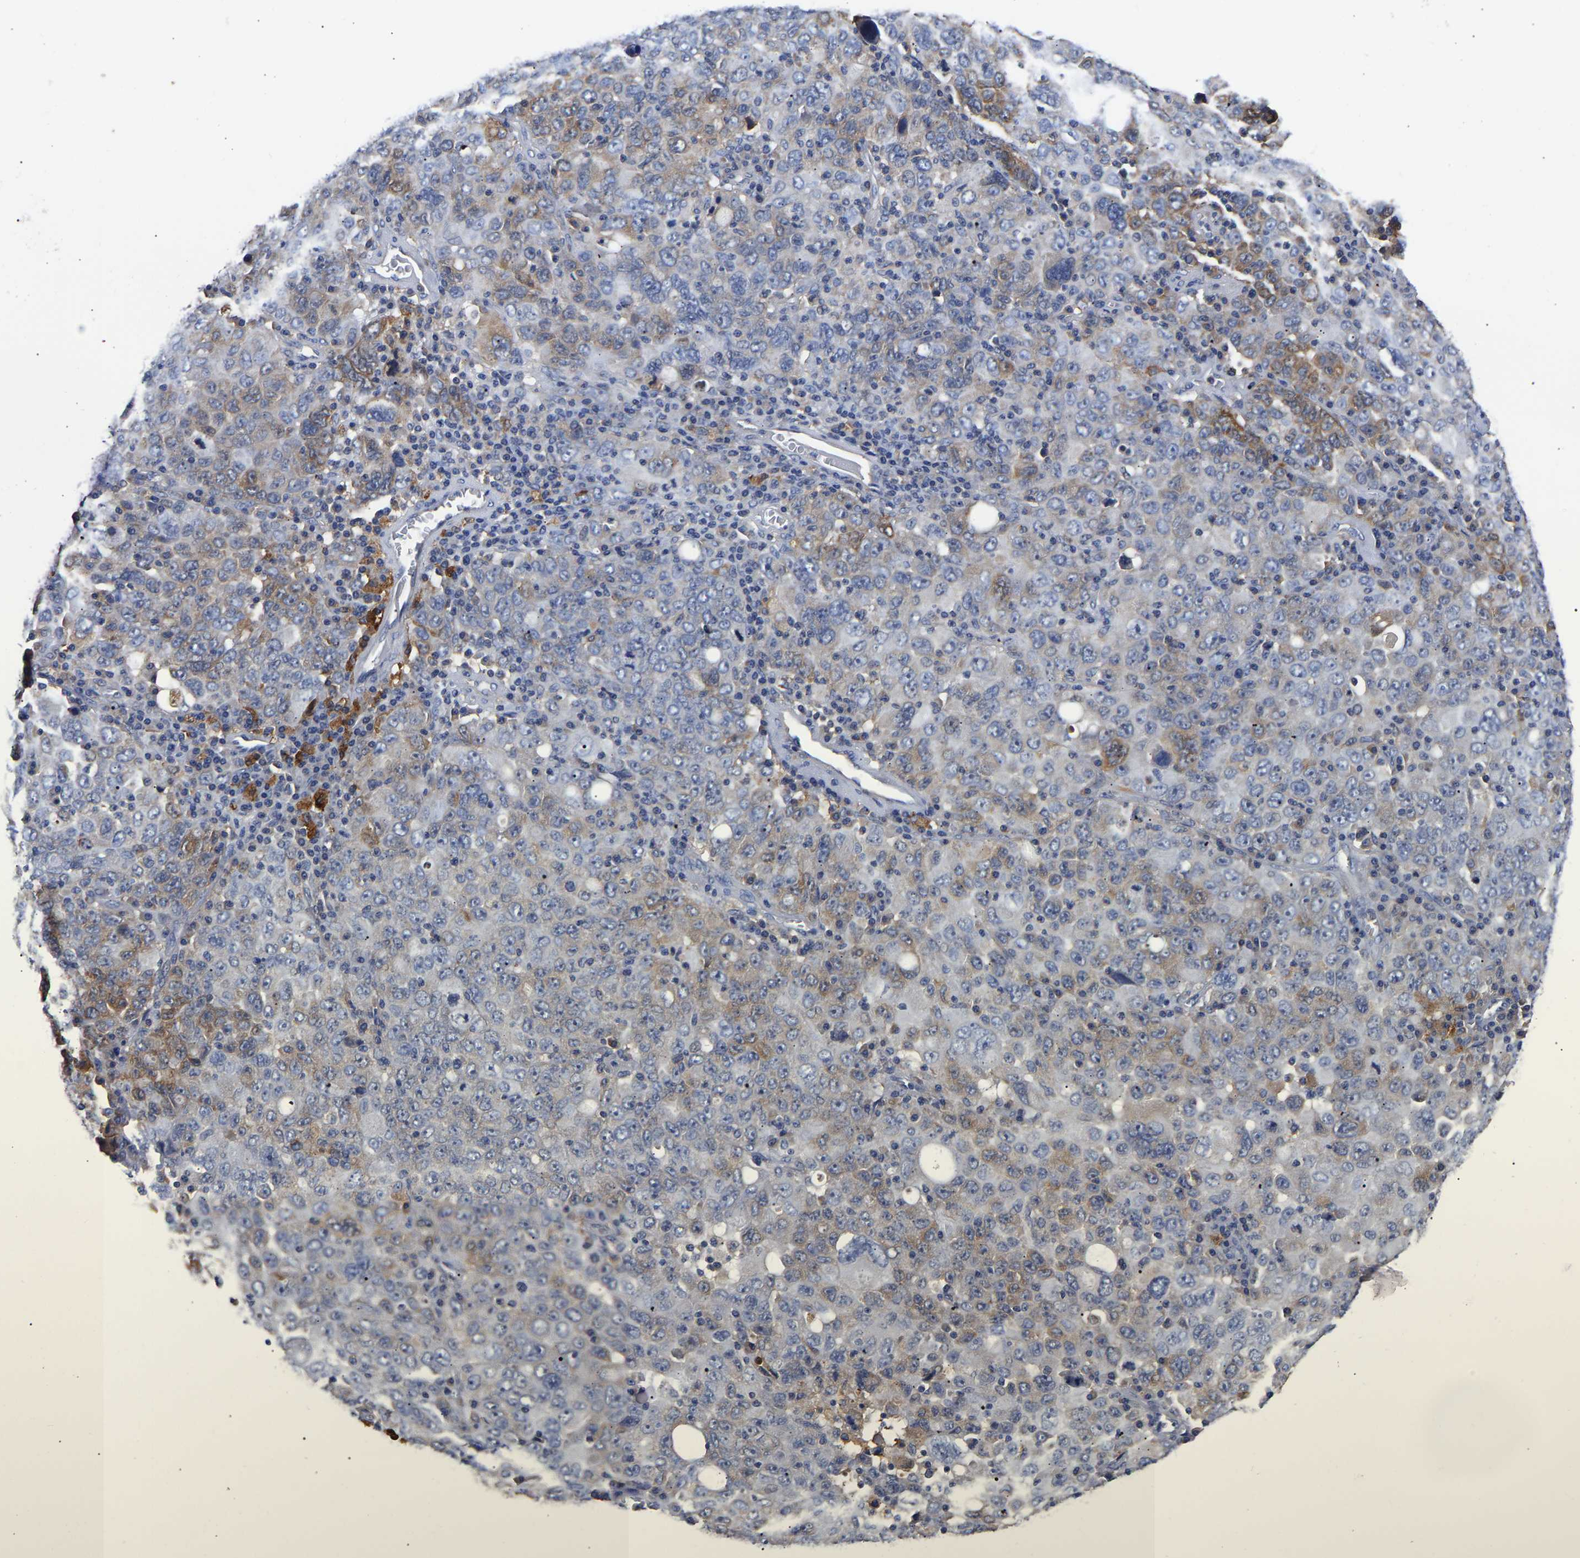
{"staining": {"intensity": "negative", "quantity": "none", "location": "none"}, "tissue": "ovarian cancer", "cell_type": "Tumor cells", "image_type": "cancer", "snomed": [{"axis": "morphology", "description": "Carcinoma, endometroid"}, {"axis": "topography", "description": "Ovary"}], "caption": "This histopathology image is of ovarian cancer (endometroid carcinoma) stained with IHC to label a protein in brown with the nuclei are counter-stained blue. There is no positivity in tumor cells.", "gene": "CCDC6", "patient": {"sex": "female", "age": 62}}